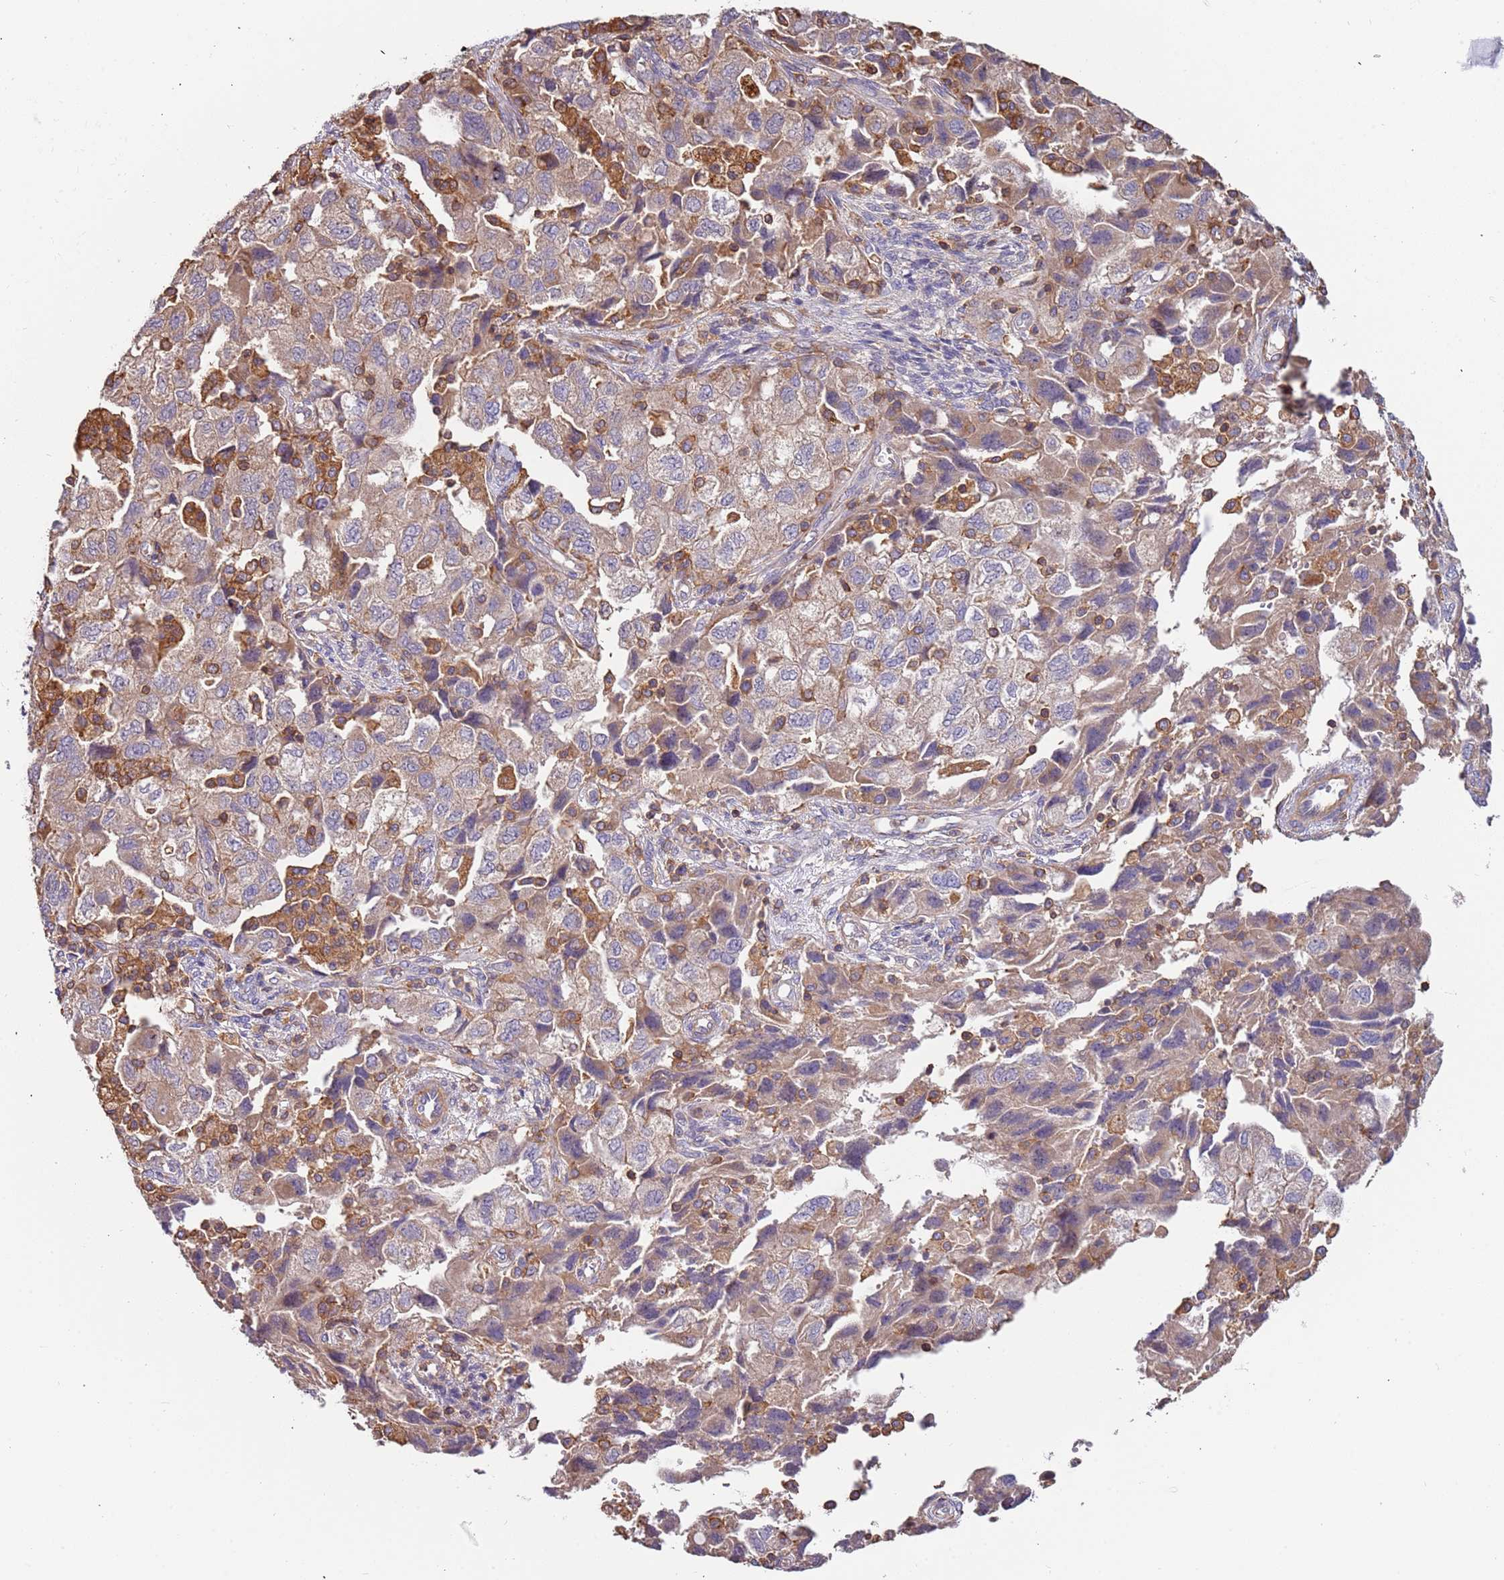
{"staining": {"intensity": "weak", "quantity": "<25%", "location": "cytoplasmic/membranous"}, "tissue": "ovarian cancer", "cell_type": "Tumor cells", "image_type": "cancer", "snomed": [{"axis": "morphology", "description": "Carcinoma, NOS"}, {"axis": "morphology", "description": "Cystadenocarcinoma, serous, NOS"}, {"axis": "topography", "description": "Ovary"}], "caption": "This is a image of immunohistochemistry staining of ovarian cancer, which shows no positivity in tumor cells.", "gene": "SYT4", "patient": {"sex": "female", "age": 69}}